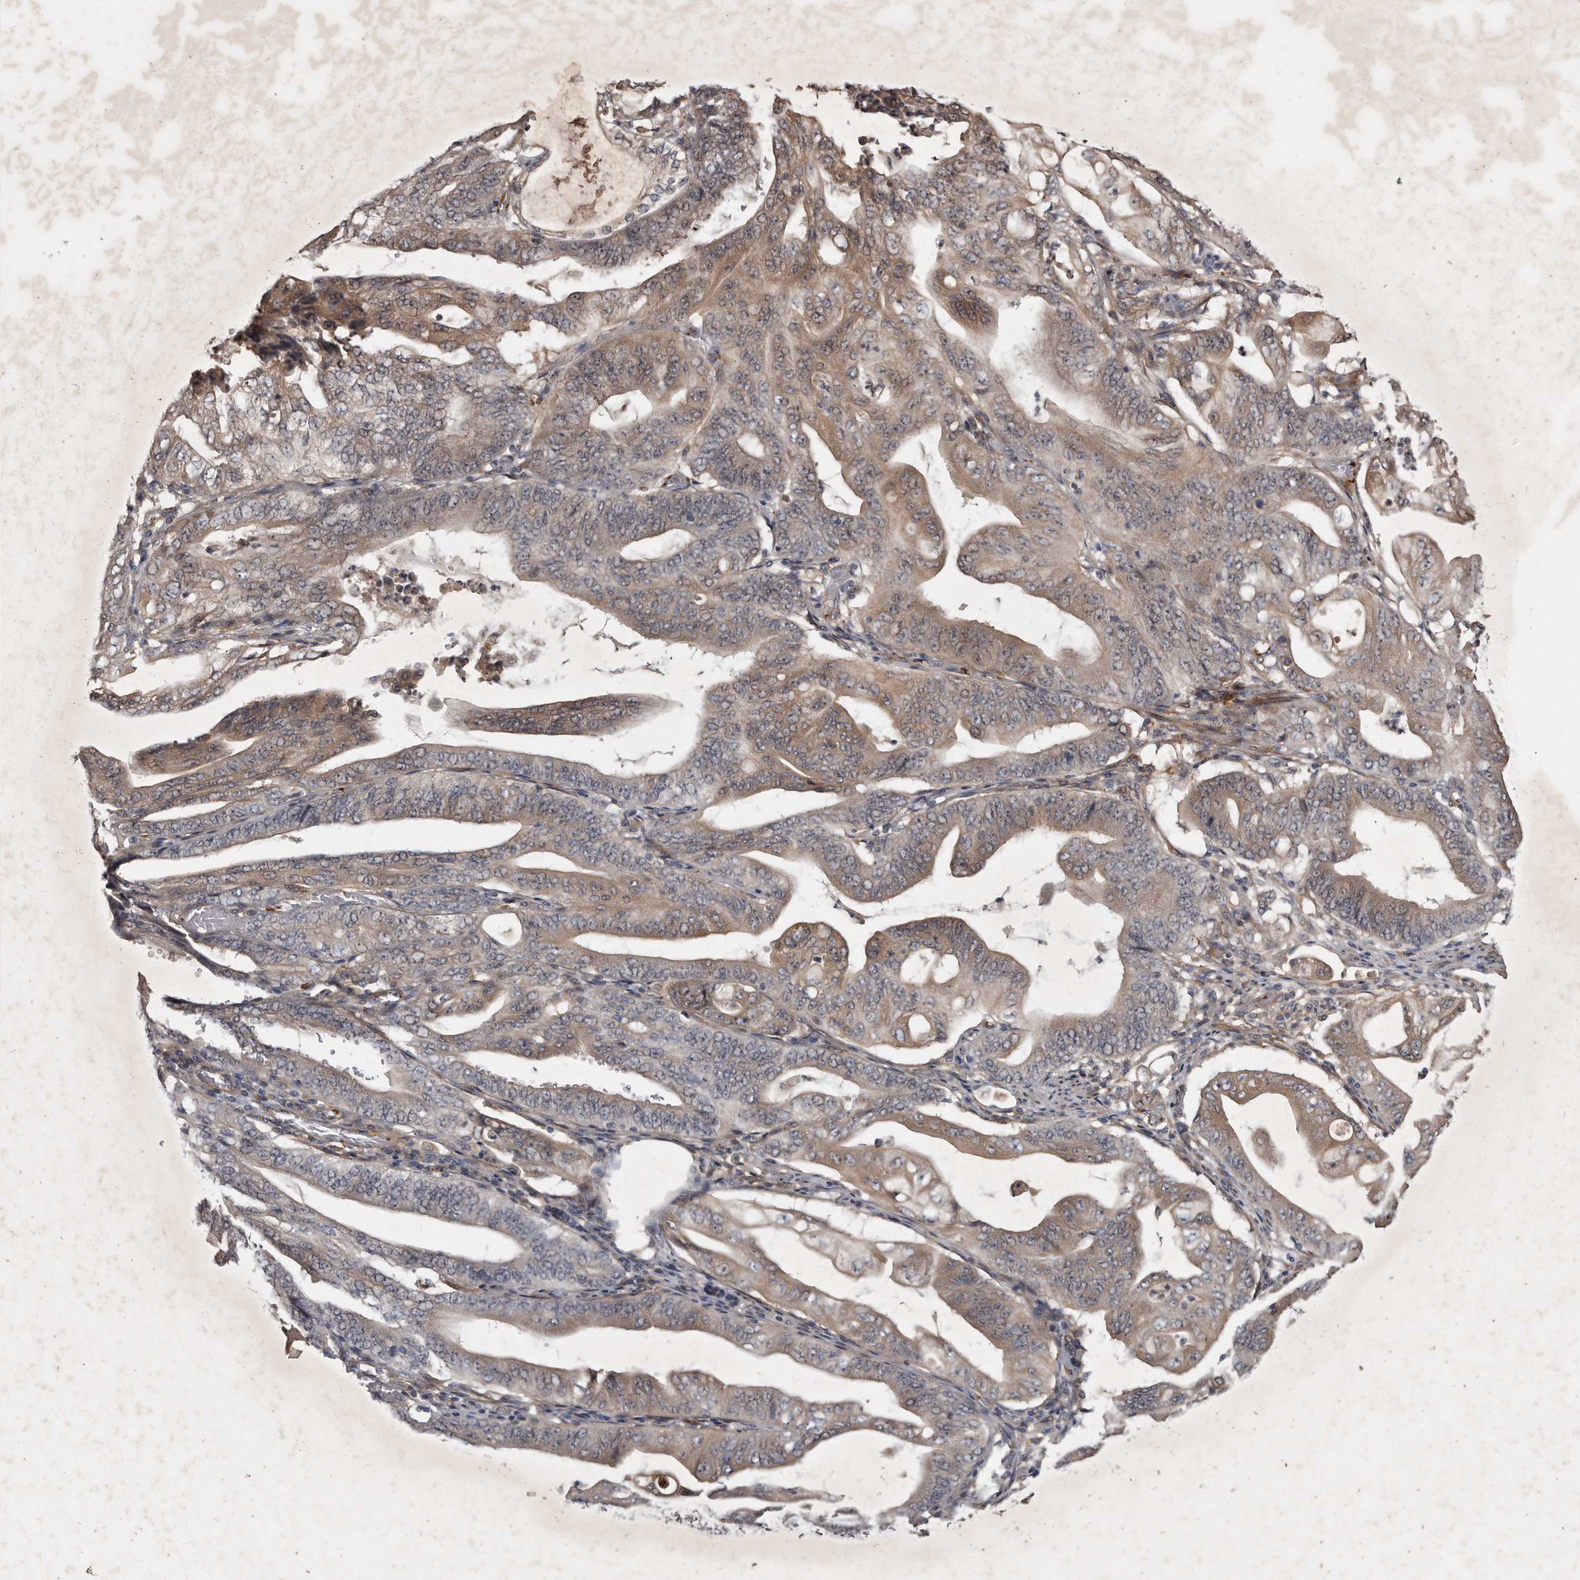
{"staining": {"intensity": "weak", "quantity": ">75%", "location": "cytoplasmic/membranous"}, "tissue": "stomach cancer", "cell_type": "Tumor cells", "image_type": "cancer", "snomed": [{"axis": "morphology", "description": "Adenocarcinoma, NOS"}, {"axis": "topography", "description": "Stomach"}], "caption": "Immunohistochemical staining of stomach cancer shows weak cytoplasmic/membranous protein staining in approximately >75% of tumor cells. (Brightfield microscopy of DAB IHC at high magnification).", "gene": "DNAJC28", "patient": {"sex": "female", "age": 73}}